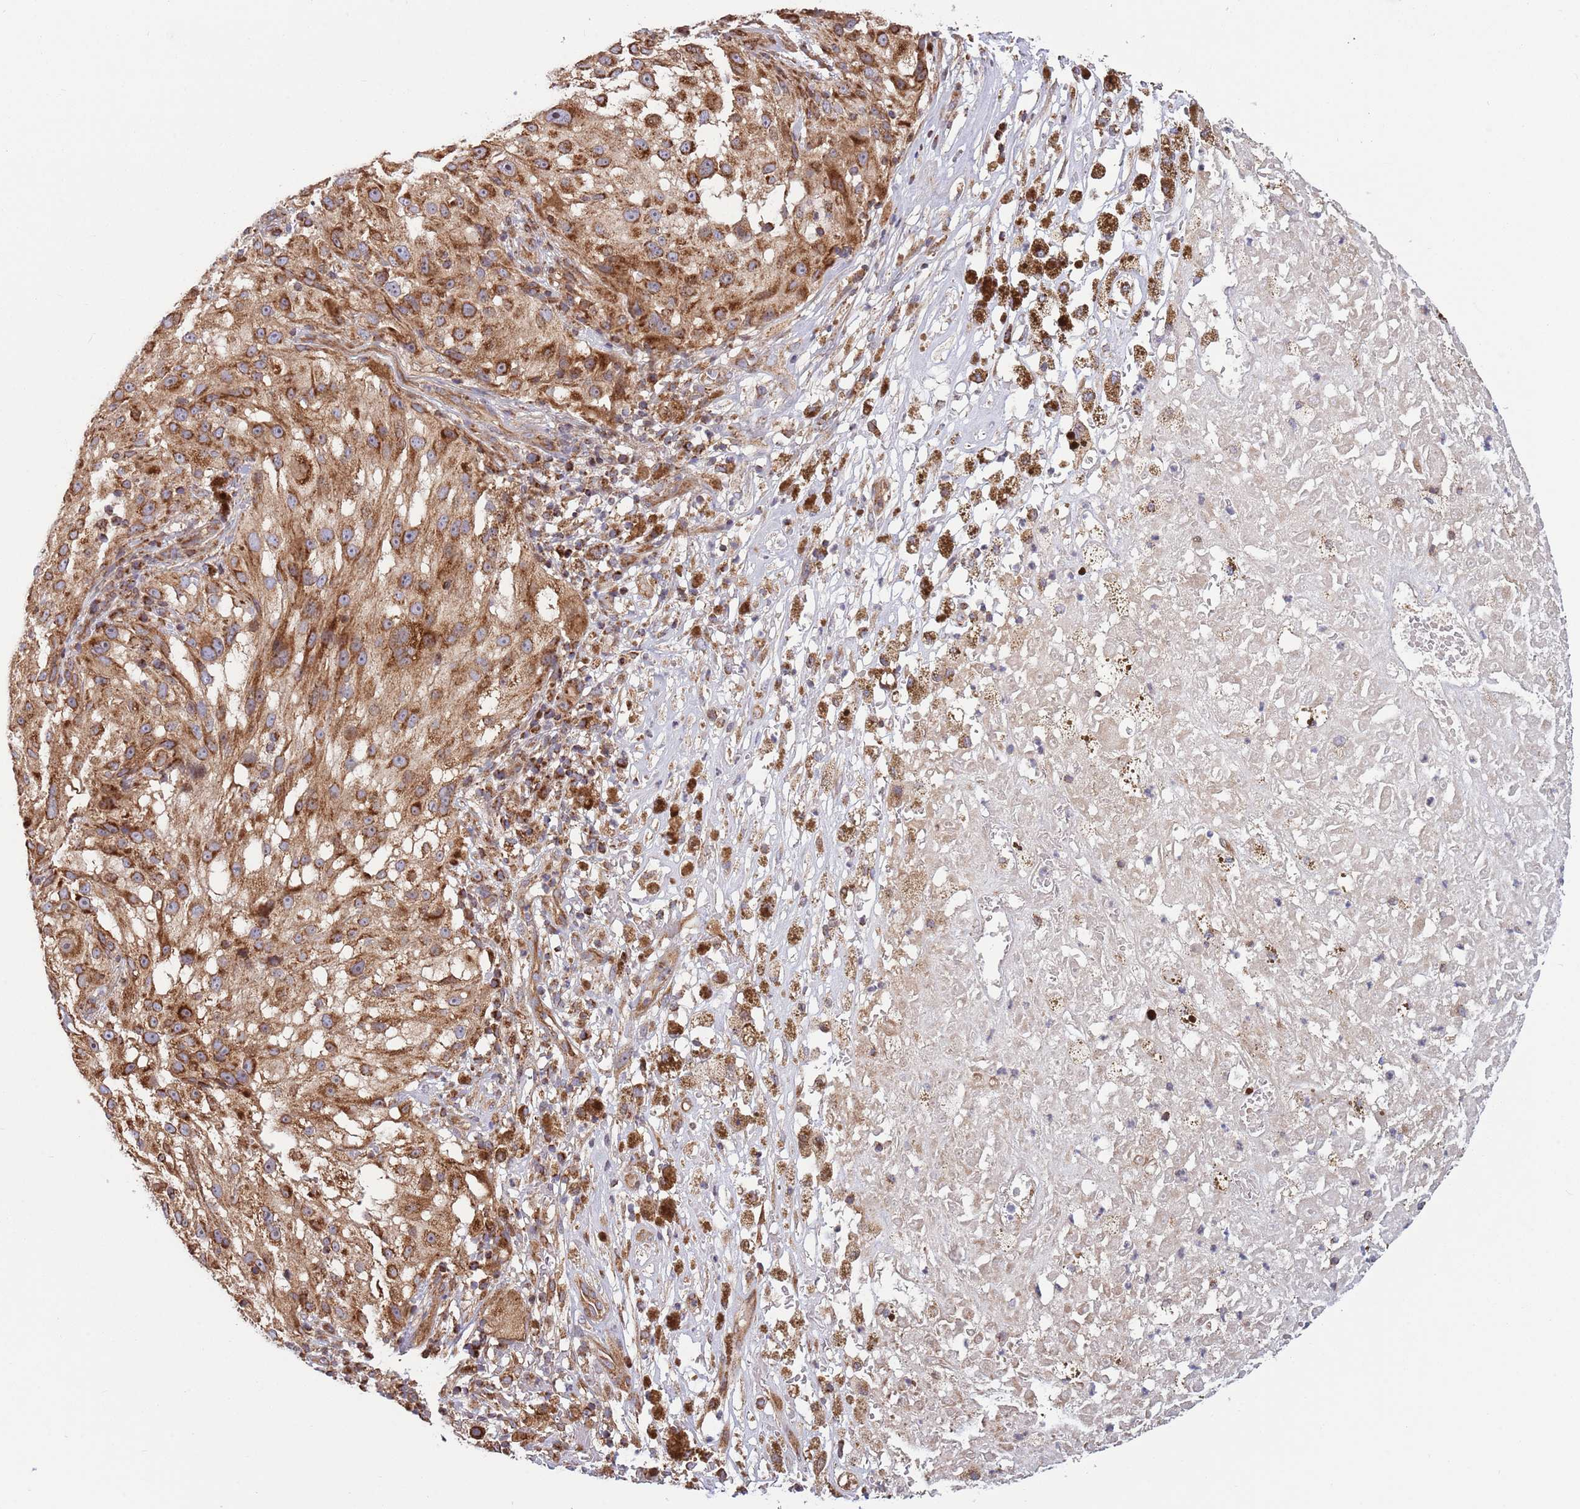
{"staining": {"intensity": "moderate", "quantity": ">75%", "location": "cytoplasmic/membranous"}, "tissue": "melanoma", "cell_type": "Tumor cells", "image_type": "cancer", "snomed": [{"axis": "morphology", "description": "Necrosis, NOS"}, {"axis": "morphology", "description": "Malignant melanoma, NOS"}, {"axis": "topography", "description": "Skin"}], "caption": "Human malignant melanoma stained with a protein marker displays moderate staining in tumor cells.", "gene": "ATP5PD", "patient": {"sex": "female", "age": 87}}